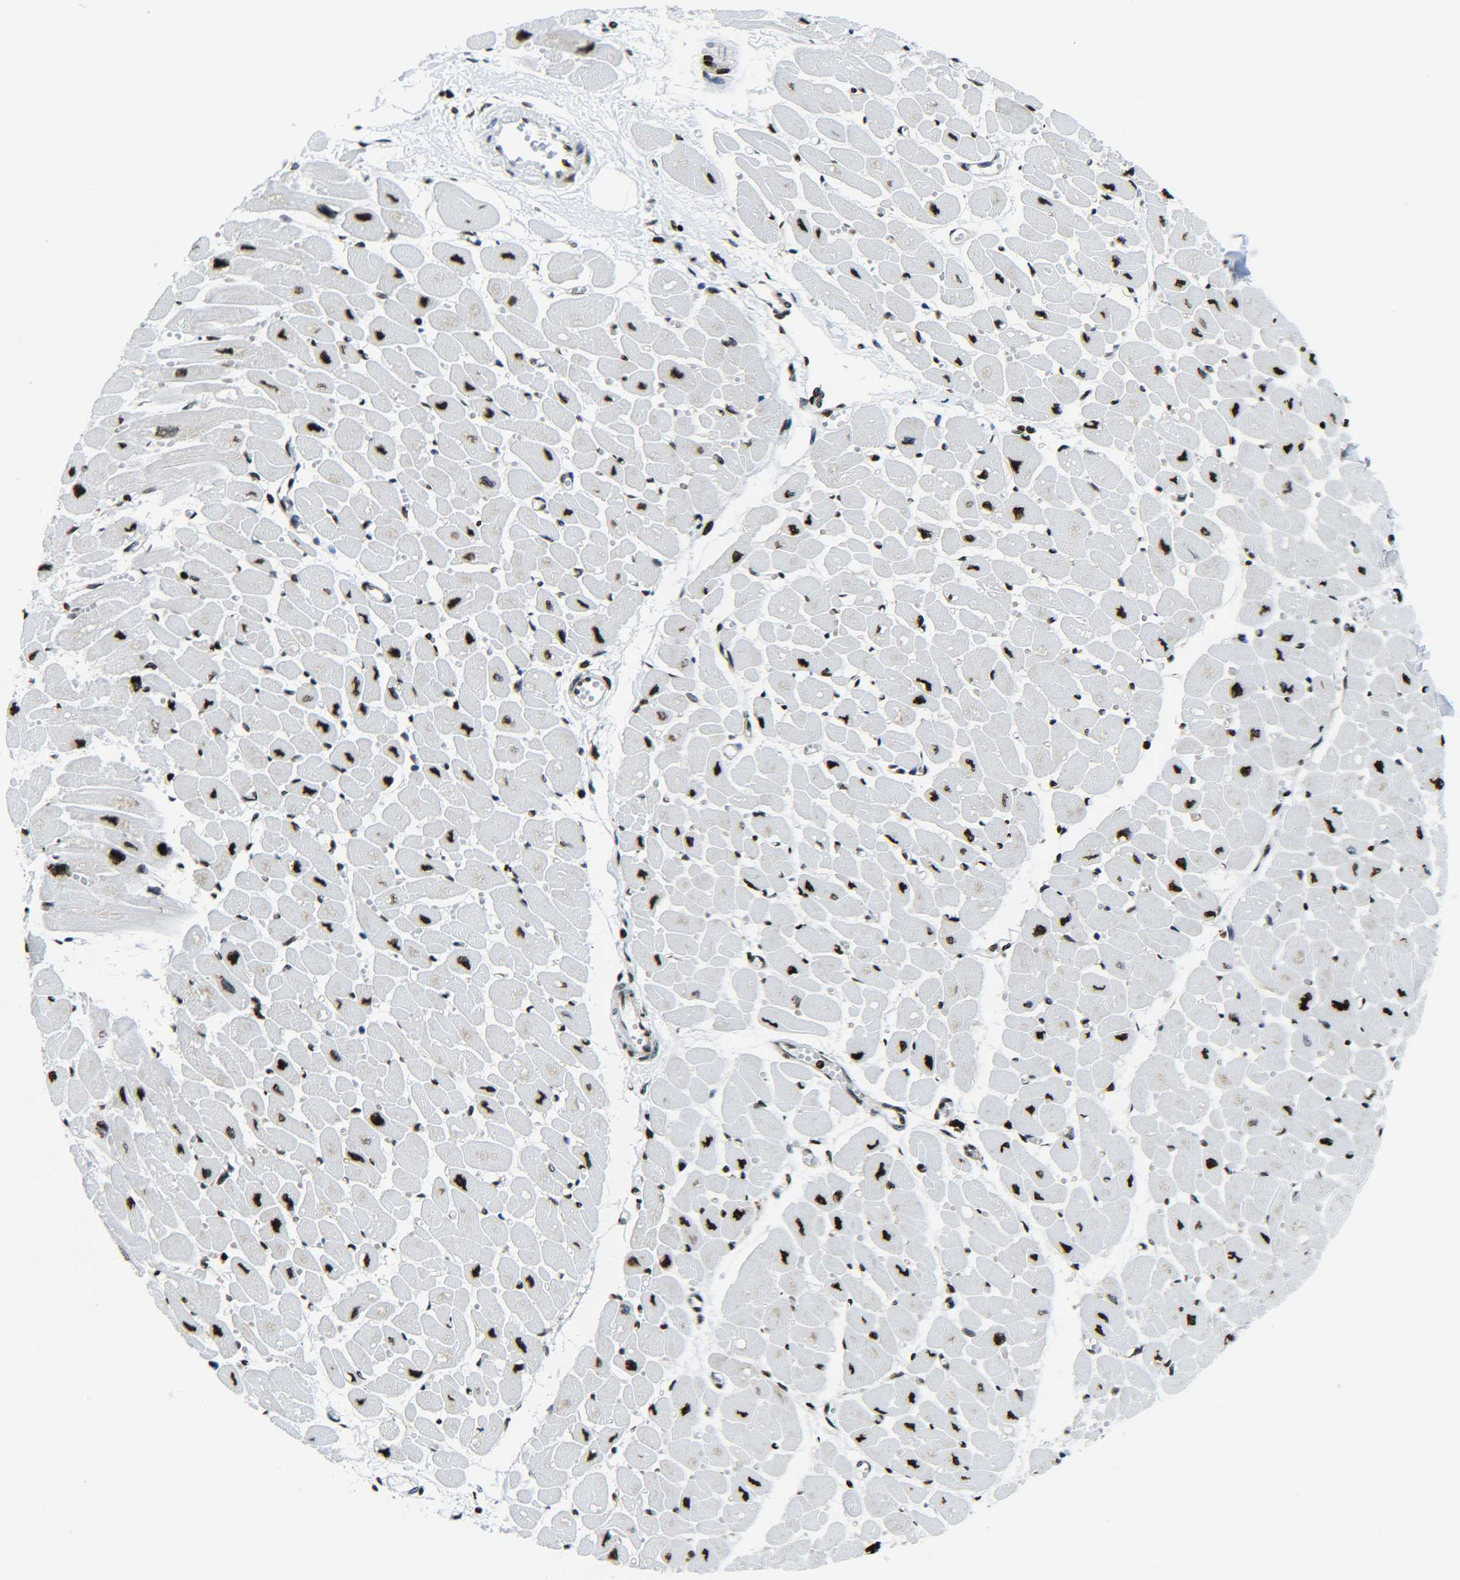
{"staining": {"intensity": "strong", "quantity": ">75%", "location": "nuclear"}, "tissue": "heart muscle", "cell_type": "Cardiomyocytes", "image_type": "normal", "snomed": [{"axis": "morphology", "description": "Normal tissue, NOS"}, {"axis": "topography", "description": "Heart"}], "caption": "Cardiomyocytes exhibit high levels of strong nuclear positivity in about >75% of cells in benign heart muscle. (DAB = brown stain, brightfield microscopy at high magnification).", "gene": "H2AX", "patient": {"sex": "female", "age": 54}}